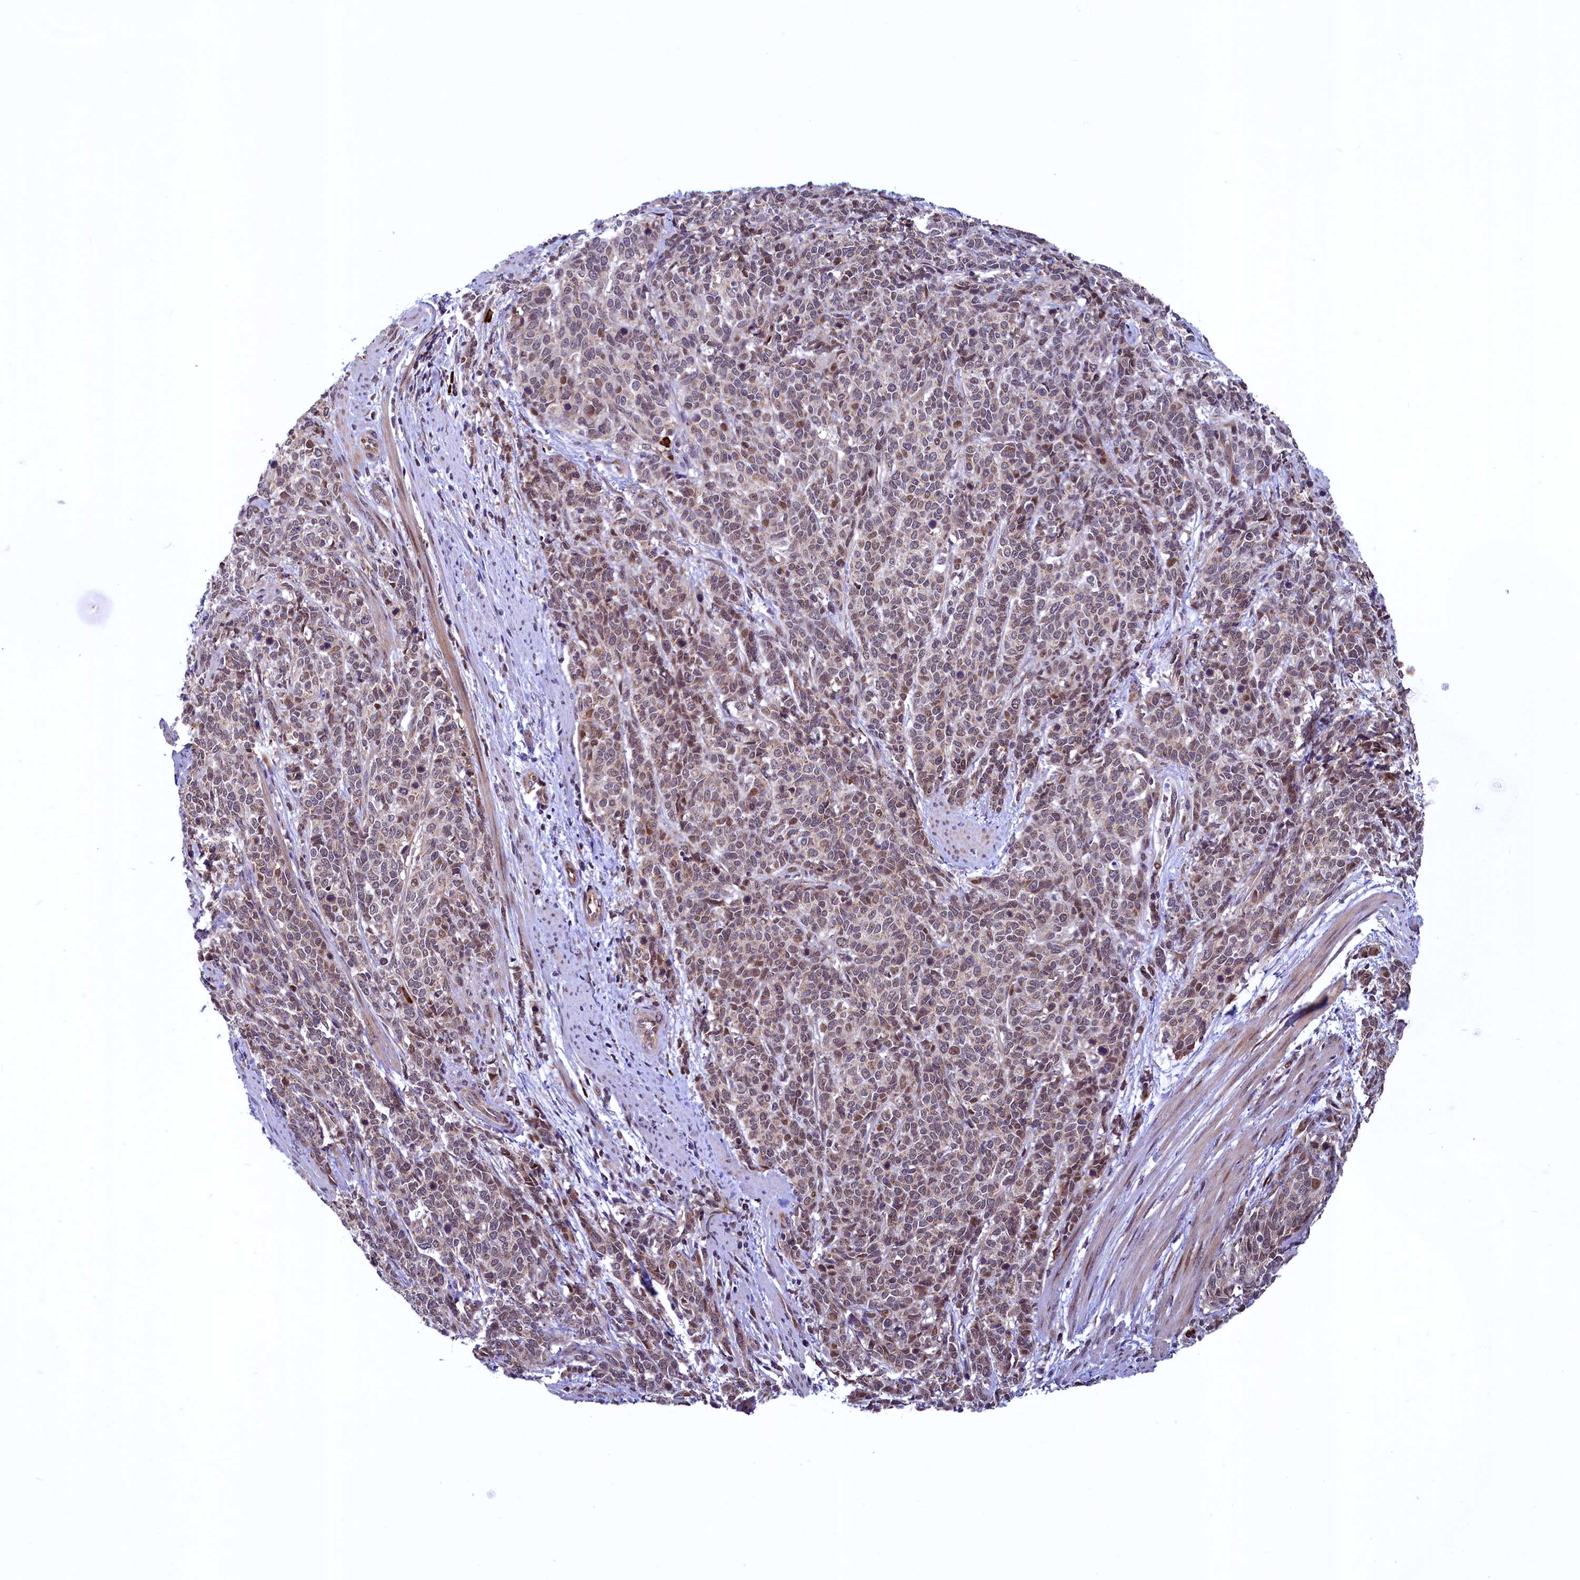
{"staining": {"intensity": "moderate", "quantity": "<25%", "location": "cytoplasmic/membranous,nuclear"}, "tissue": "cervical cancer", "cell_type": "Tumor cells", "image_type": "cancer", "snomed": [{"axis": "morphology", "description": "Squamous cell carcinoma, NOS"}, {"axis": "topography", "description": "Cervix"}], "caption": "DAB (3,3'-diaminobenzidine) immunohistochemical staining of squamous cell carcinoma (cervical) demonstrates moderate cytoplasmic/membranous and nuclear protein expression in about <25% of tumor cells.", "gene": "RBFA", "patient": {"sex": "female", "age": 60}}